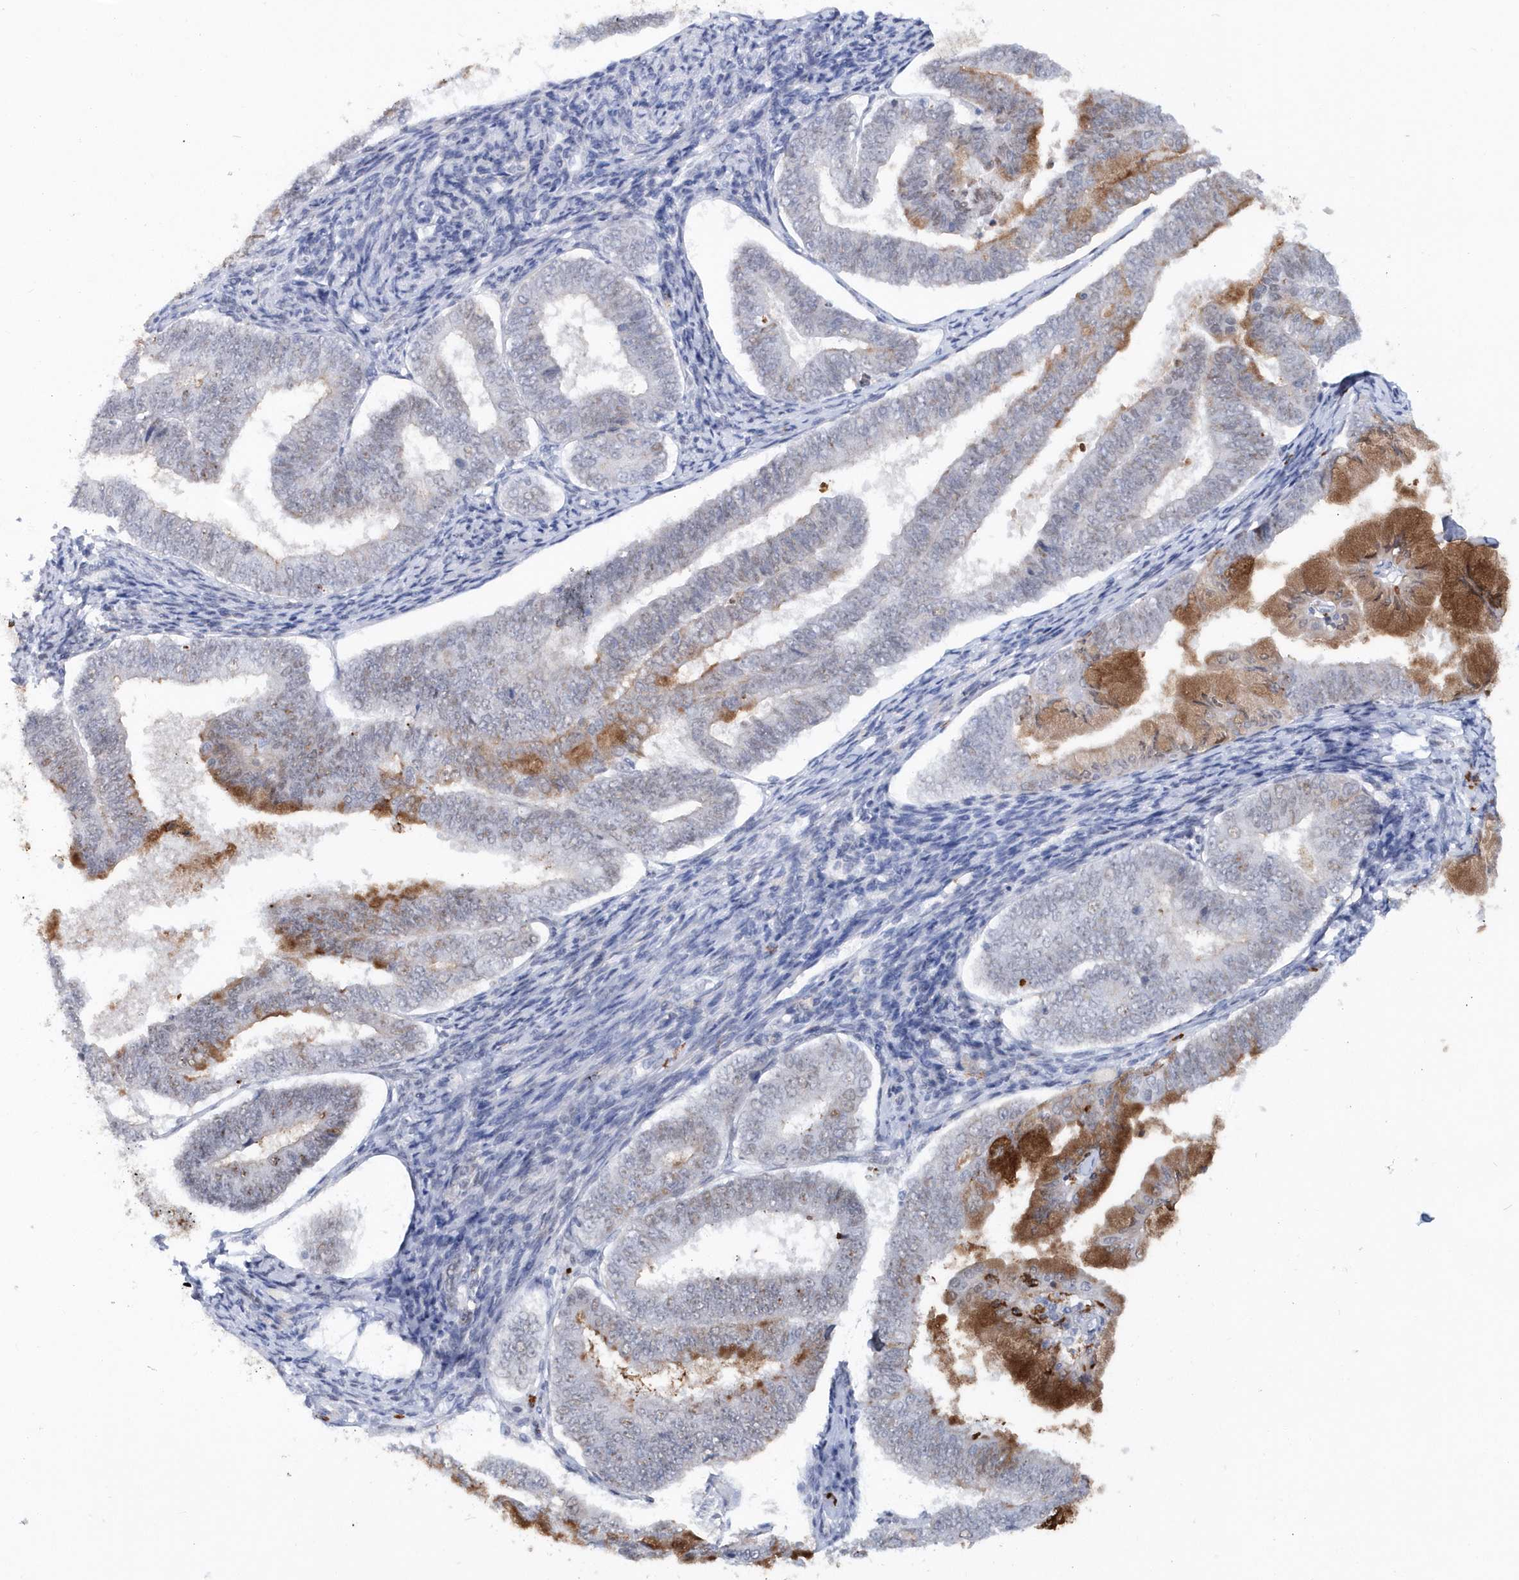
{"staining": {"intensity": "strong", "quantity": "<25%", "location": "cytoplasmic/membranous"}, "tissue": "endometrial cancer", "cell_type": "Tumor cells", "image_type": "cancer", "snomed": [{"axis": "morphology", "description": "Adenocarcinoma, NOS"}, {"axis": "topography", "description": "Endometrium"}], "caption": "Protein analysis of endometrial adenocarcinoma tissue demonstrates strong cytoplasmic/membranous positivity in approximately <25% of tumor cells.", "gene": "ASCL4", "patient": {"sex": "female", "age": 63}}